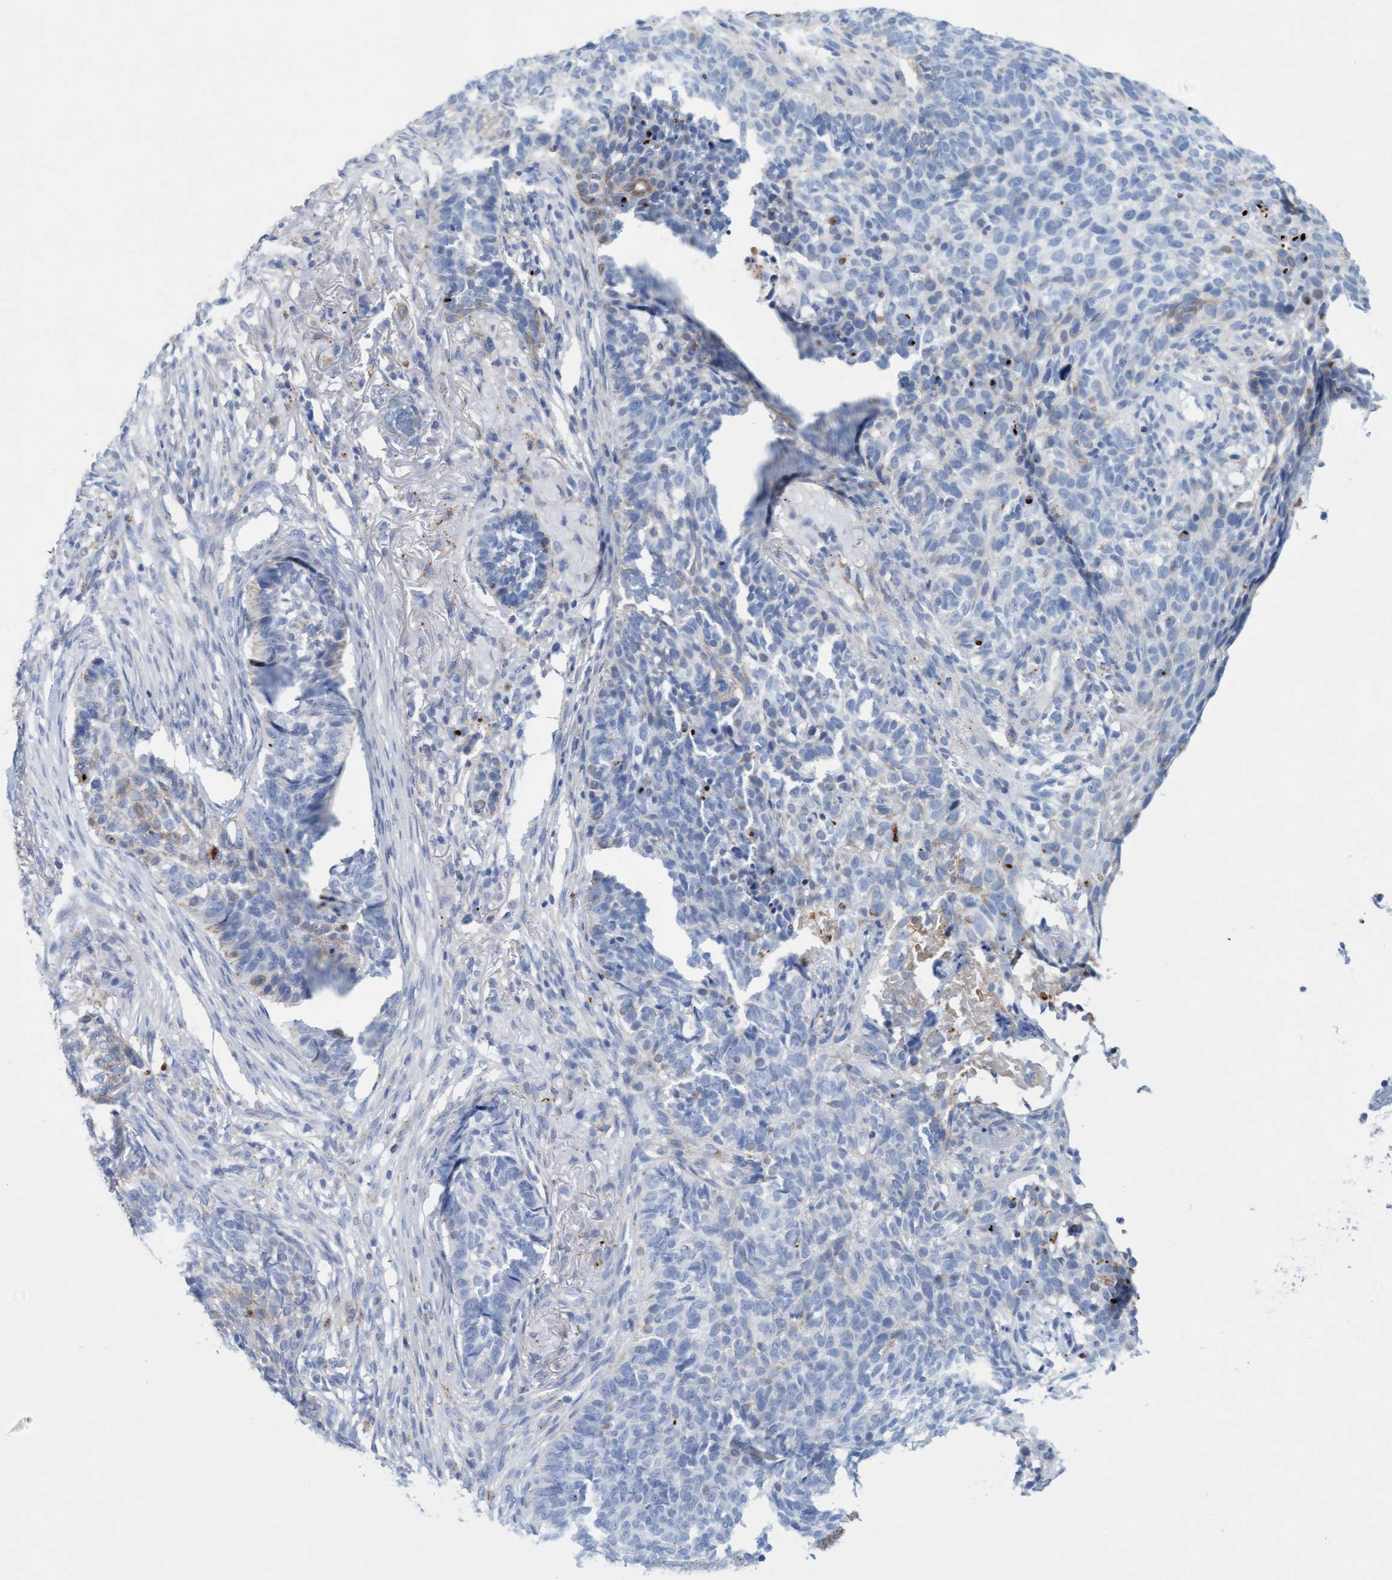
{"staining": {"intensity": "moderate", "quantity": "<25%", "location": "cytoplasmic/membranous"}, "tissue": "skin cancer", "cell_type": "Tumor cells", "image_type": "cancer", "snomed": [{"axis": "morphology", "description": "Basal cell carcinoma"}, {"axis": "topography", "description": "Skin"}], "caption": "Skin cancer stained with immunohistochemistry (IHC) displays moderate cytoplasmic/membranous expression in approximately <25% of tumor cells. The protein is shown in brown color, while the nuclei are stained blue.", "gene": "SGSH", "patient": {"sex": "male", "age": 85}}